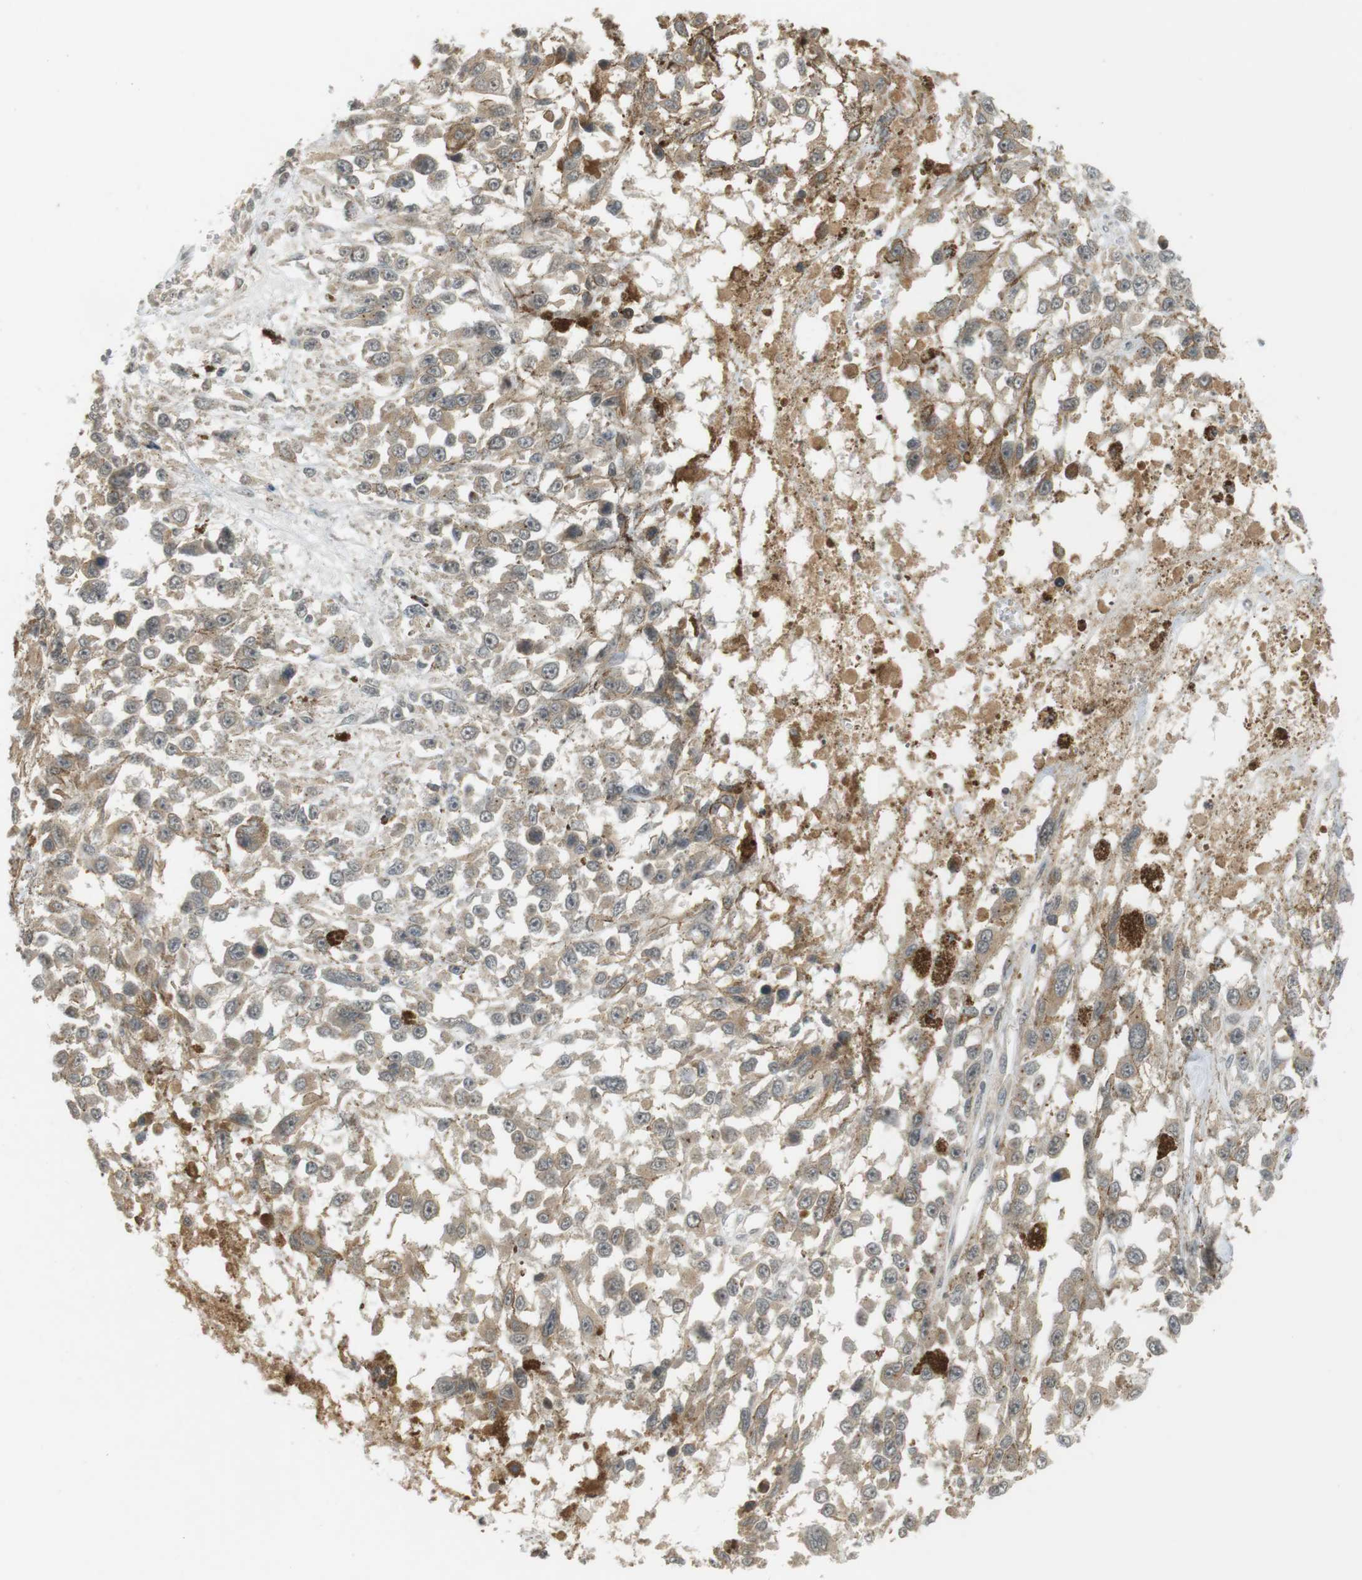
{"staining": {"intensity": "weak", "quantity": "<25%", "location": "cytoplasmic/membranous"}, "tissue": "melanoma", "cell_type": "Tumor cells", "image_type": "cancer", "snomed": [{"axis": "morphology", "description": "Malignant melanoma, Metastatic site"}, {"axis": "topography", "description": "Lymph node"}], "caption": "The micrograph exhibits no staining of tumor cells in malignant melanoma (metastatic site).", "gene": "SRR", "patient": {"sex": "male", "age": 59}}